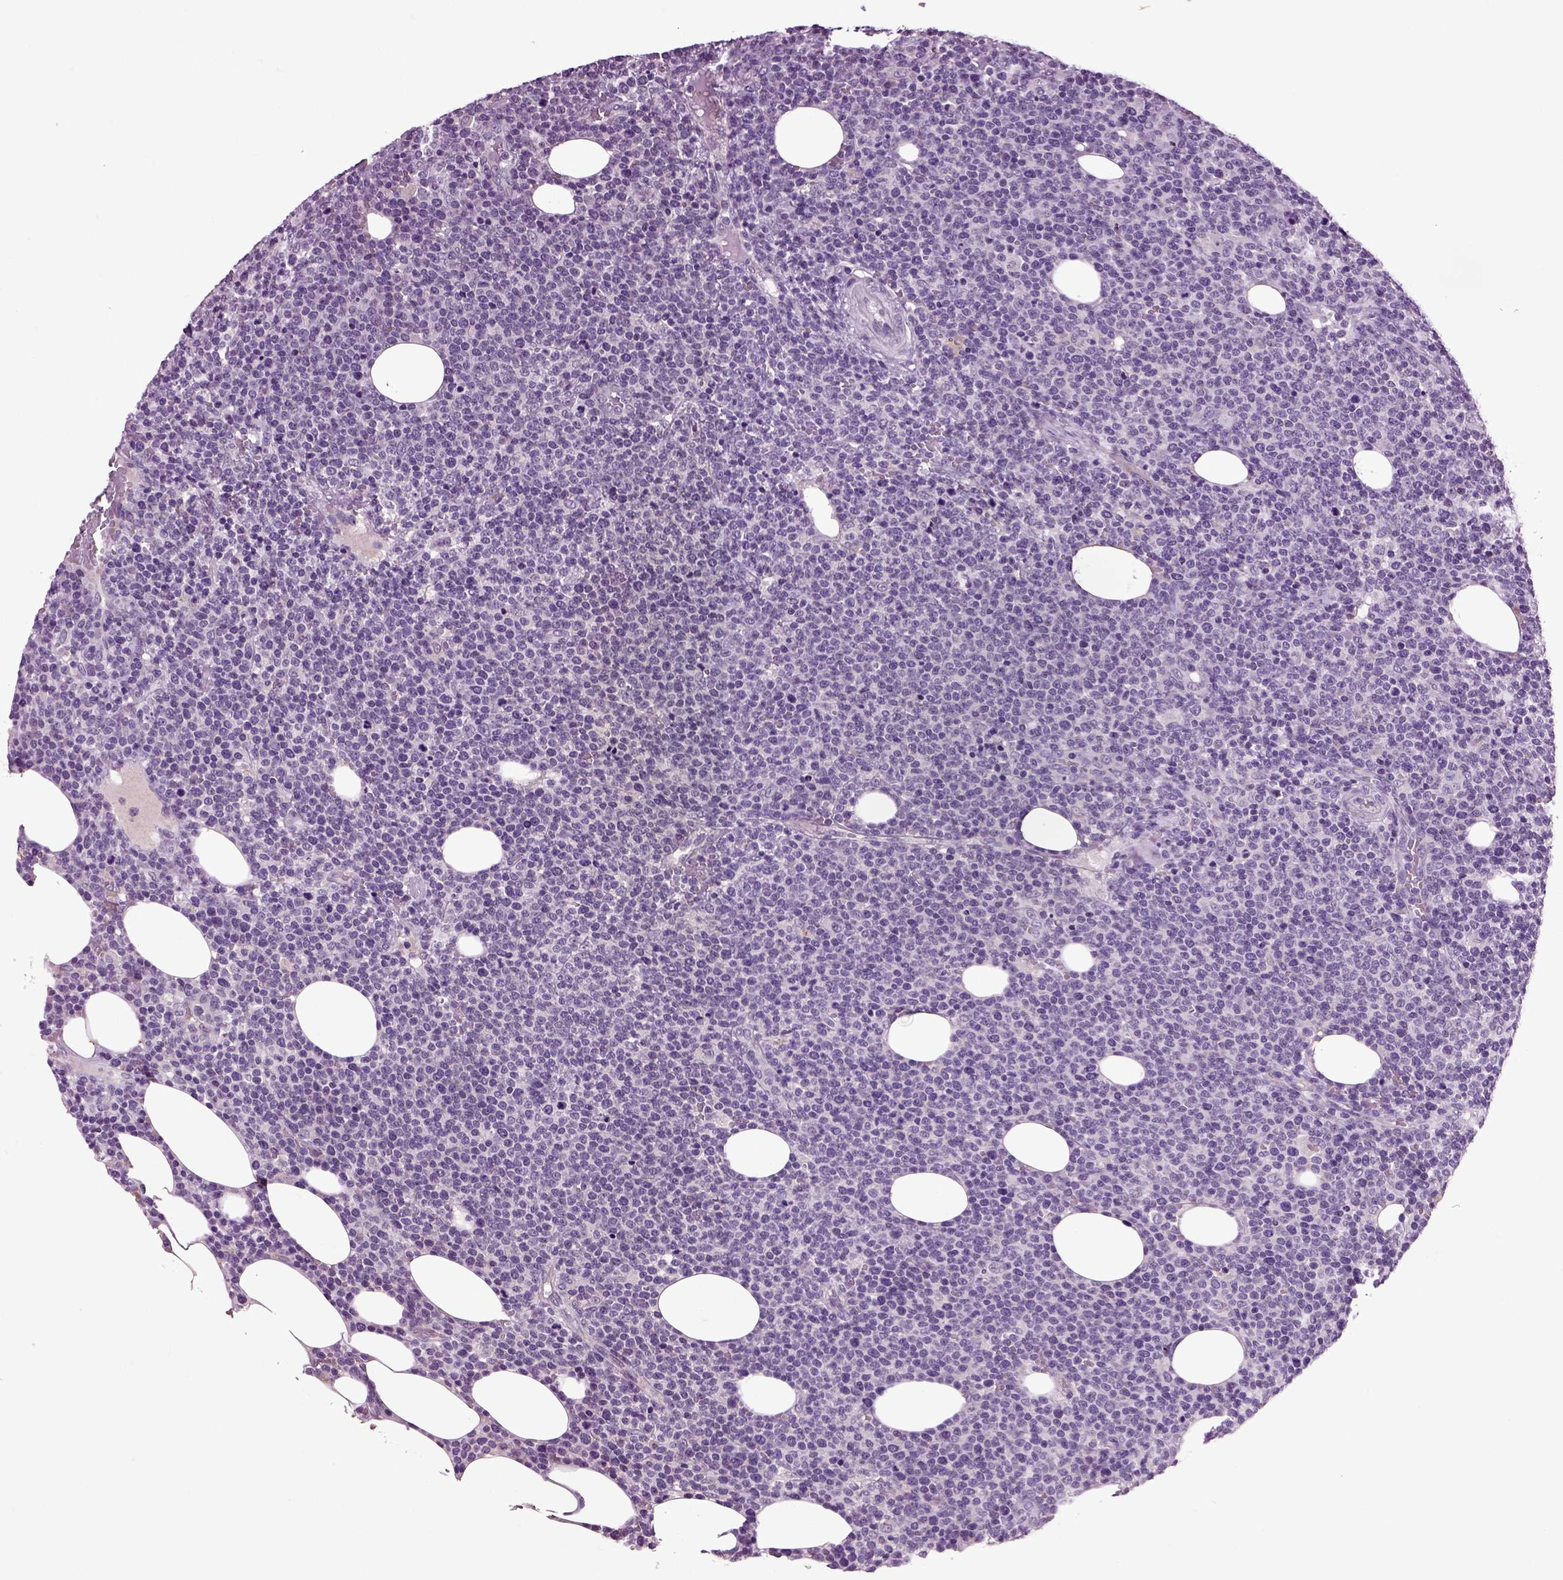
{"staining": {"intensity": "negative", "quantity": "none", "location": "none"}, "tissue": "lymphoma", "cell_type": "Tumor cells", "image_type": "cancer", "snomed": [{"axis": "morphology", "description": "Malignant lymphoma, non-Hodgkin's type, High grade"}, {"axis": "topography", "description": "Lymph node"}], "caption": "IHC histopathology image of neoplastic tissue: malignant lymphoma, non-Hodgkin's type (high-grade) stained with DAB (3,3'-diaminobenzidine) exhibits no significant protein staining in tumor cells.", "gene": "CRHR1", "patient": {"sex": "male", "age": 61}}